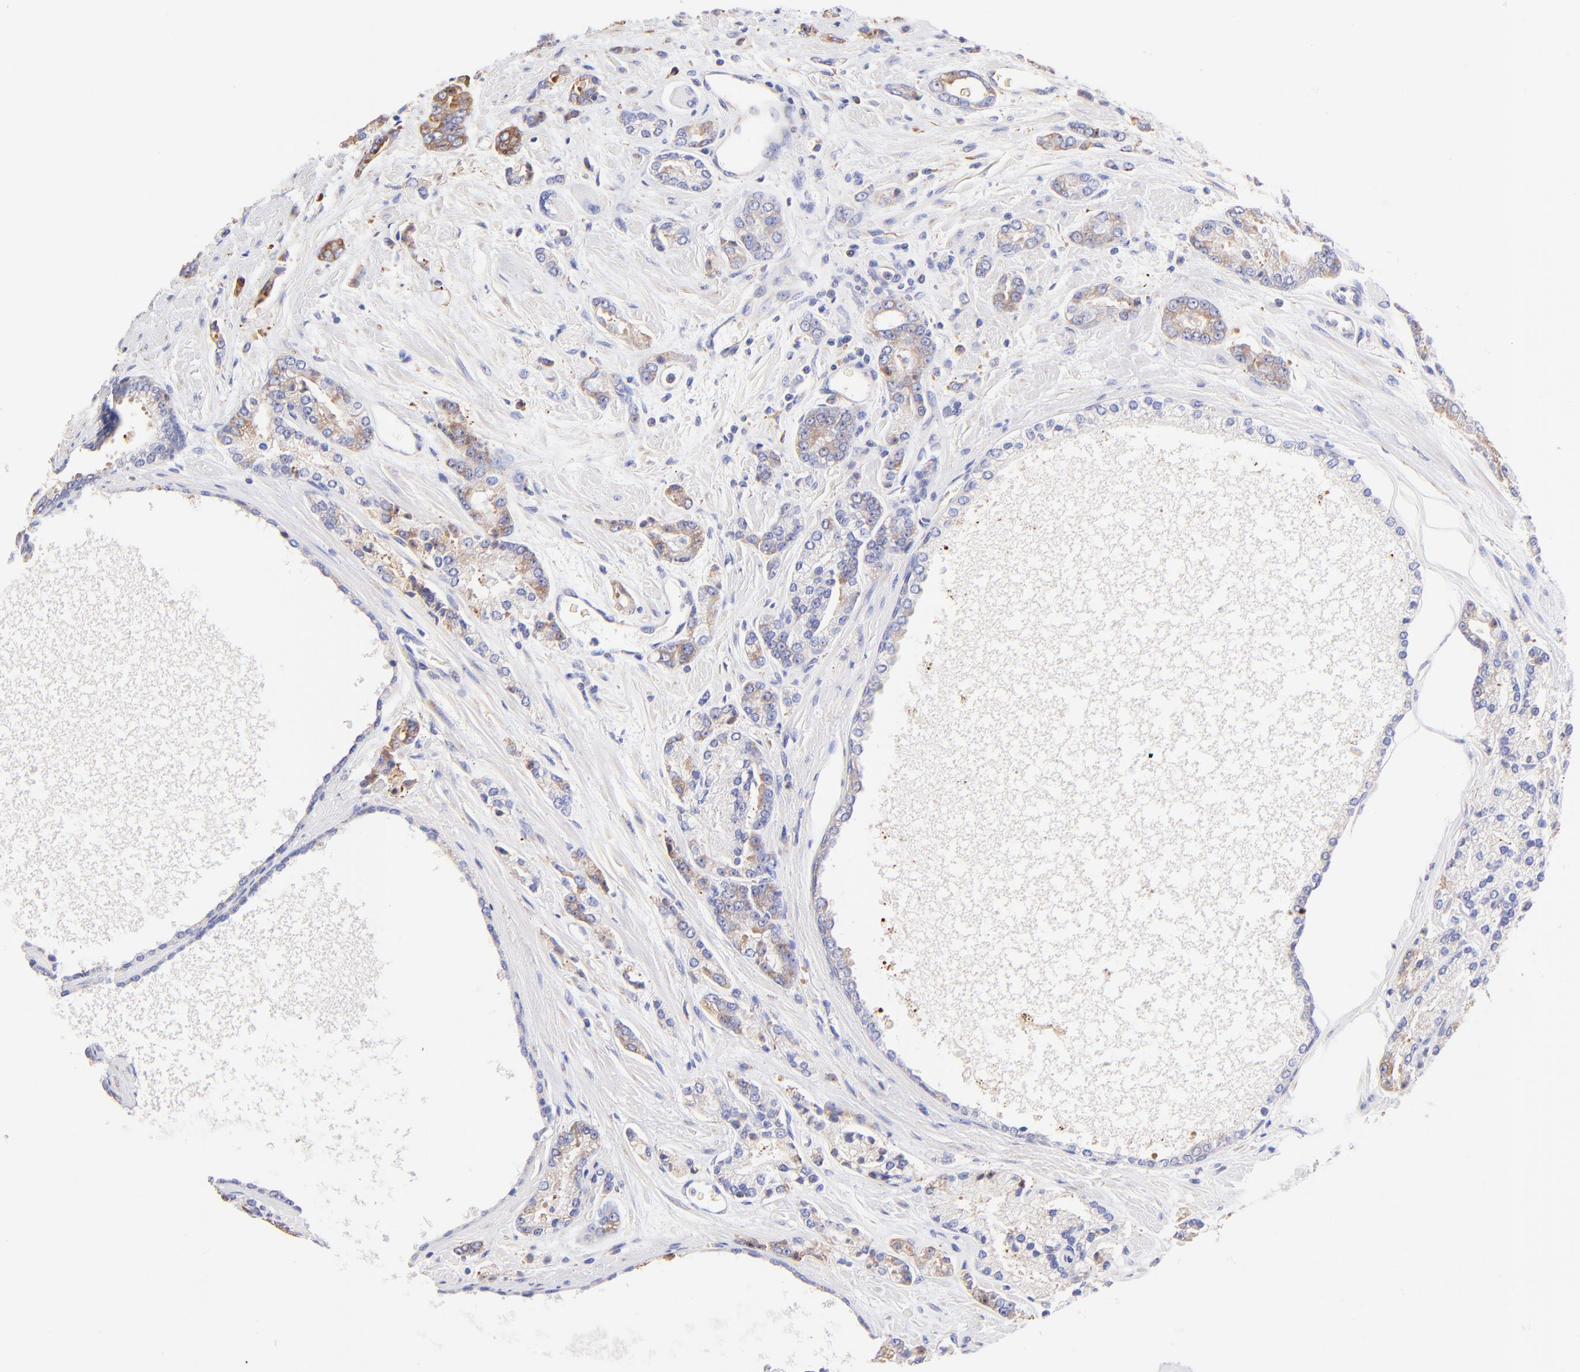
{"staining": {"intensity": "moderate", "quantity": ">75%", "location": "cytoplasmic/membranous"}, "tissue": "prostate cancer", "cell_type": "Tumor cells", "image_type": "cancer", "snomed": [{"axis": "morphology", "description": "Adenocarcinoma, High grade"}, {"axis": "topography", "description": "Prostate"}], "caption": "IHC micrograph of adenocarcinoma (high-grade) (prostate) stained for a protein (brown), which demonstrates medium levels of moderate cytoplasmic/membranous staining in approximately >75% of tumor cells.", "gene": "RPL30", "patient": {"sex": "male", "age": 71}}